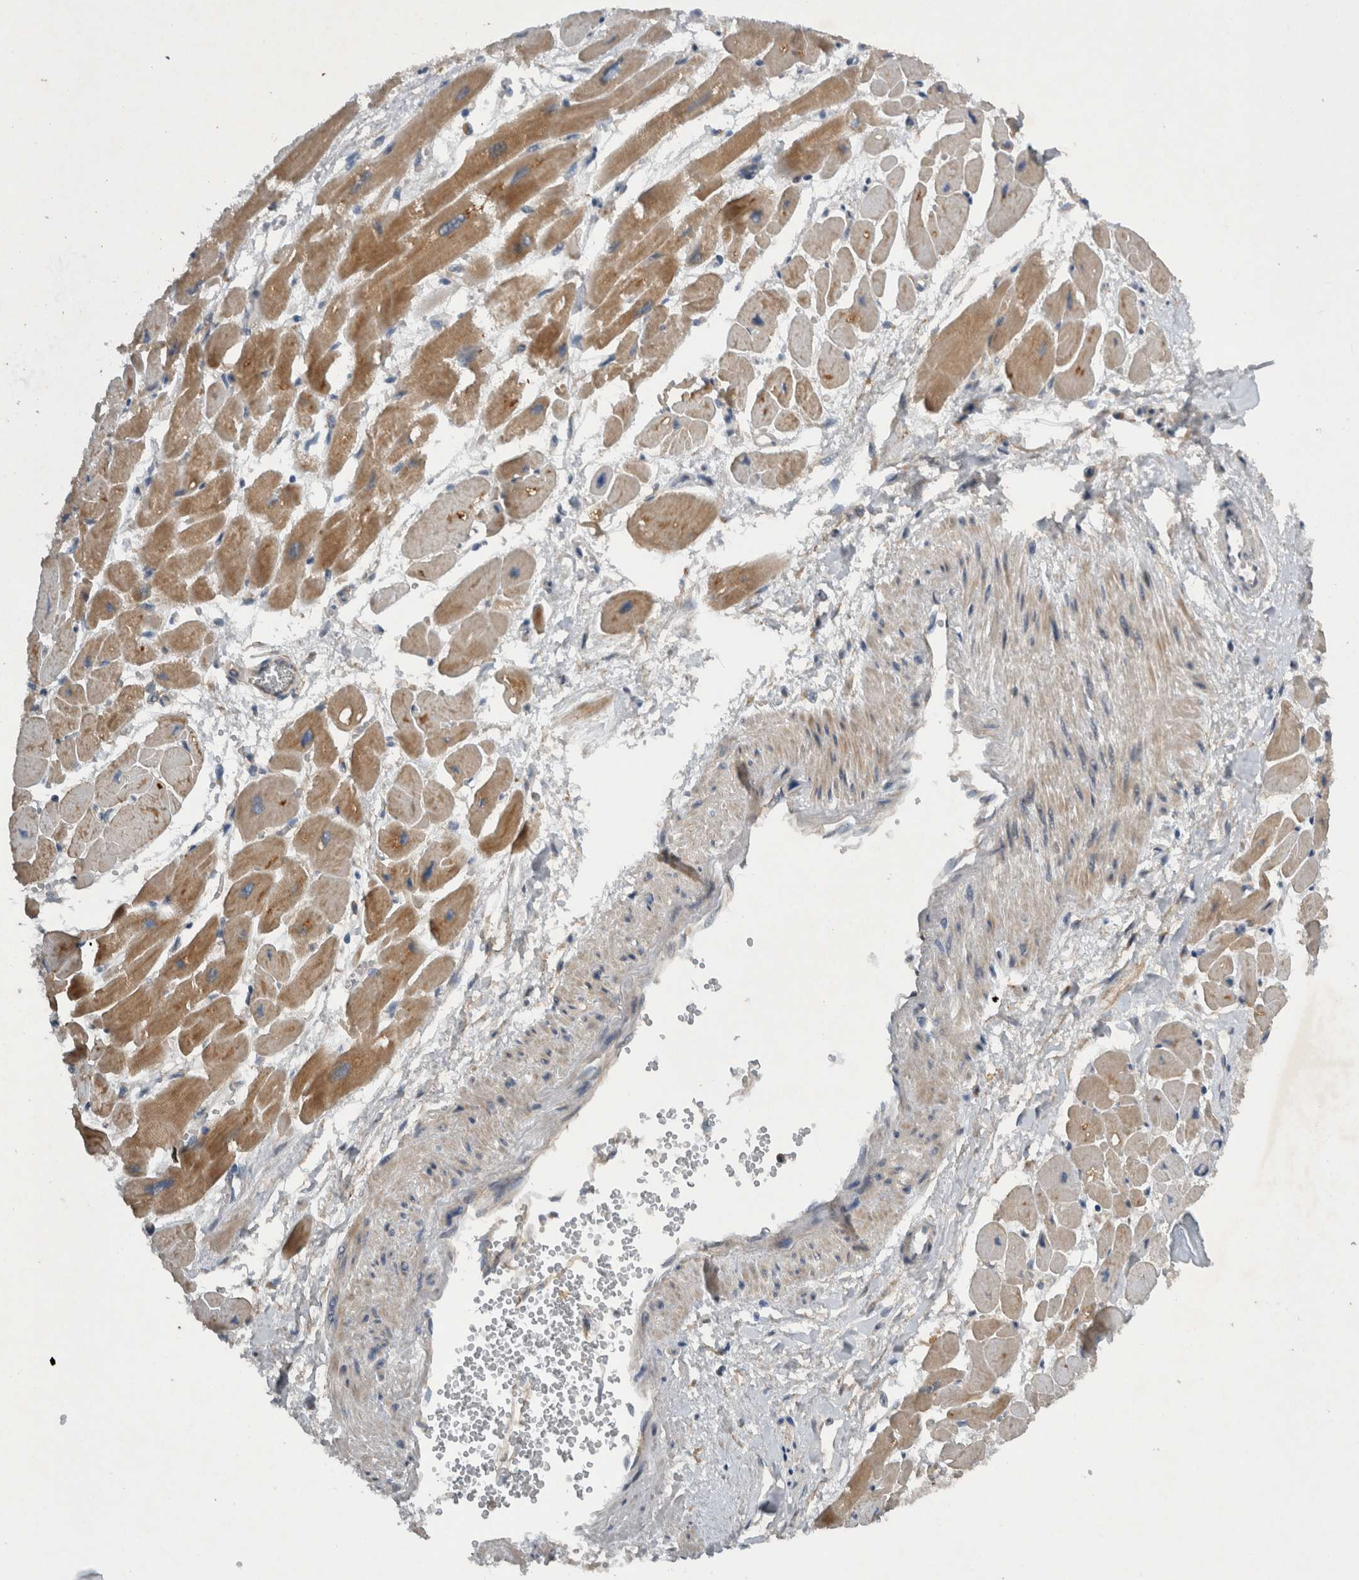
{"staining": {"intensity": "moderate", "quantity": ">75%", "location": "cytoplasmic/membranous"}, "tissue": "heart muscle", "cell_type": "Cardiomyocytes", "image_type": "normal", "snomed": [{"axis": "morphology", "description": "Normal tissue, NOS"}, {"axis": "topography", "description": "Heart"}], "caption": "The immunohistochemical stain highlights moderate cytoplasmic/membranous expression in cardiomyocytes of benign heart muscle. (DAB IHC with brightfield microscopy, high magnification).", "gene": "SCARA5", "patient": {"sex": "female", "age": 54}}